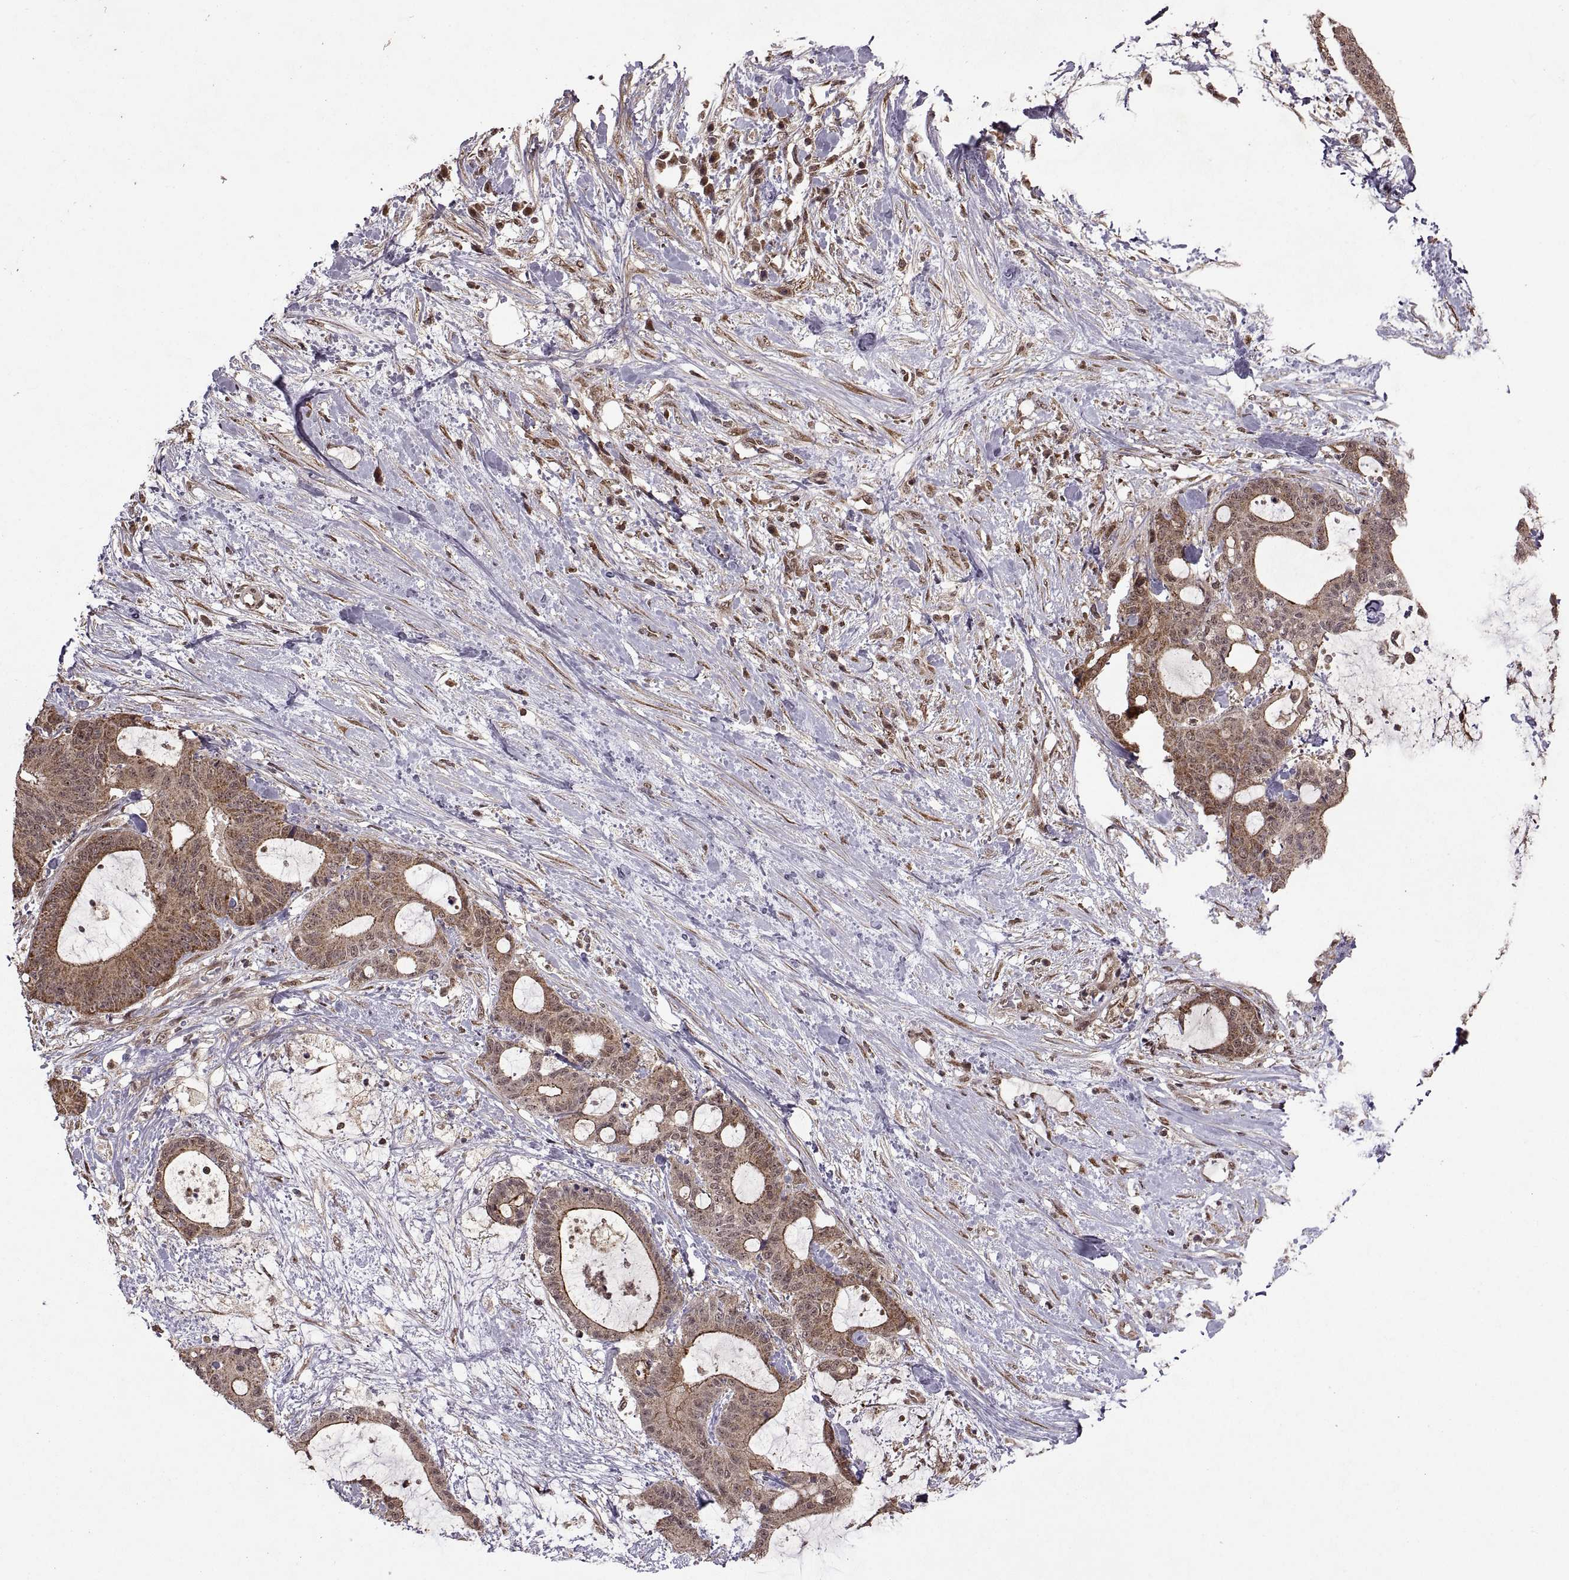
{"staining": {"intensity": "moderate", "quantity": ">75%", "location": "cytoplasmic/membranous"}, "tissue": "liver cancer", "cell_type": "Tumor cells", "image_type": "cancer", "snomed": [{"axis": "morphology", "description": "Cholangiocarcinoma"}, {"axis": "topography", "description": "Liver"}], "caption": "Human liver cholangiocarcinoma stained with a protein marker reveals moderate staining in tumor cells.", "gene": "PTOV1", "patient": {"sex": "female", "age": 73}}